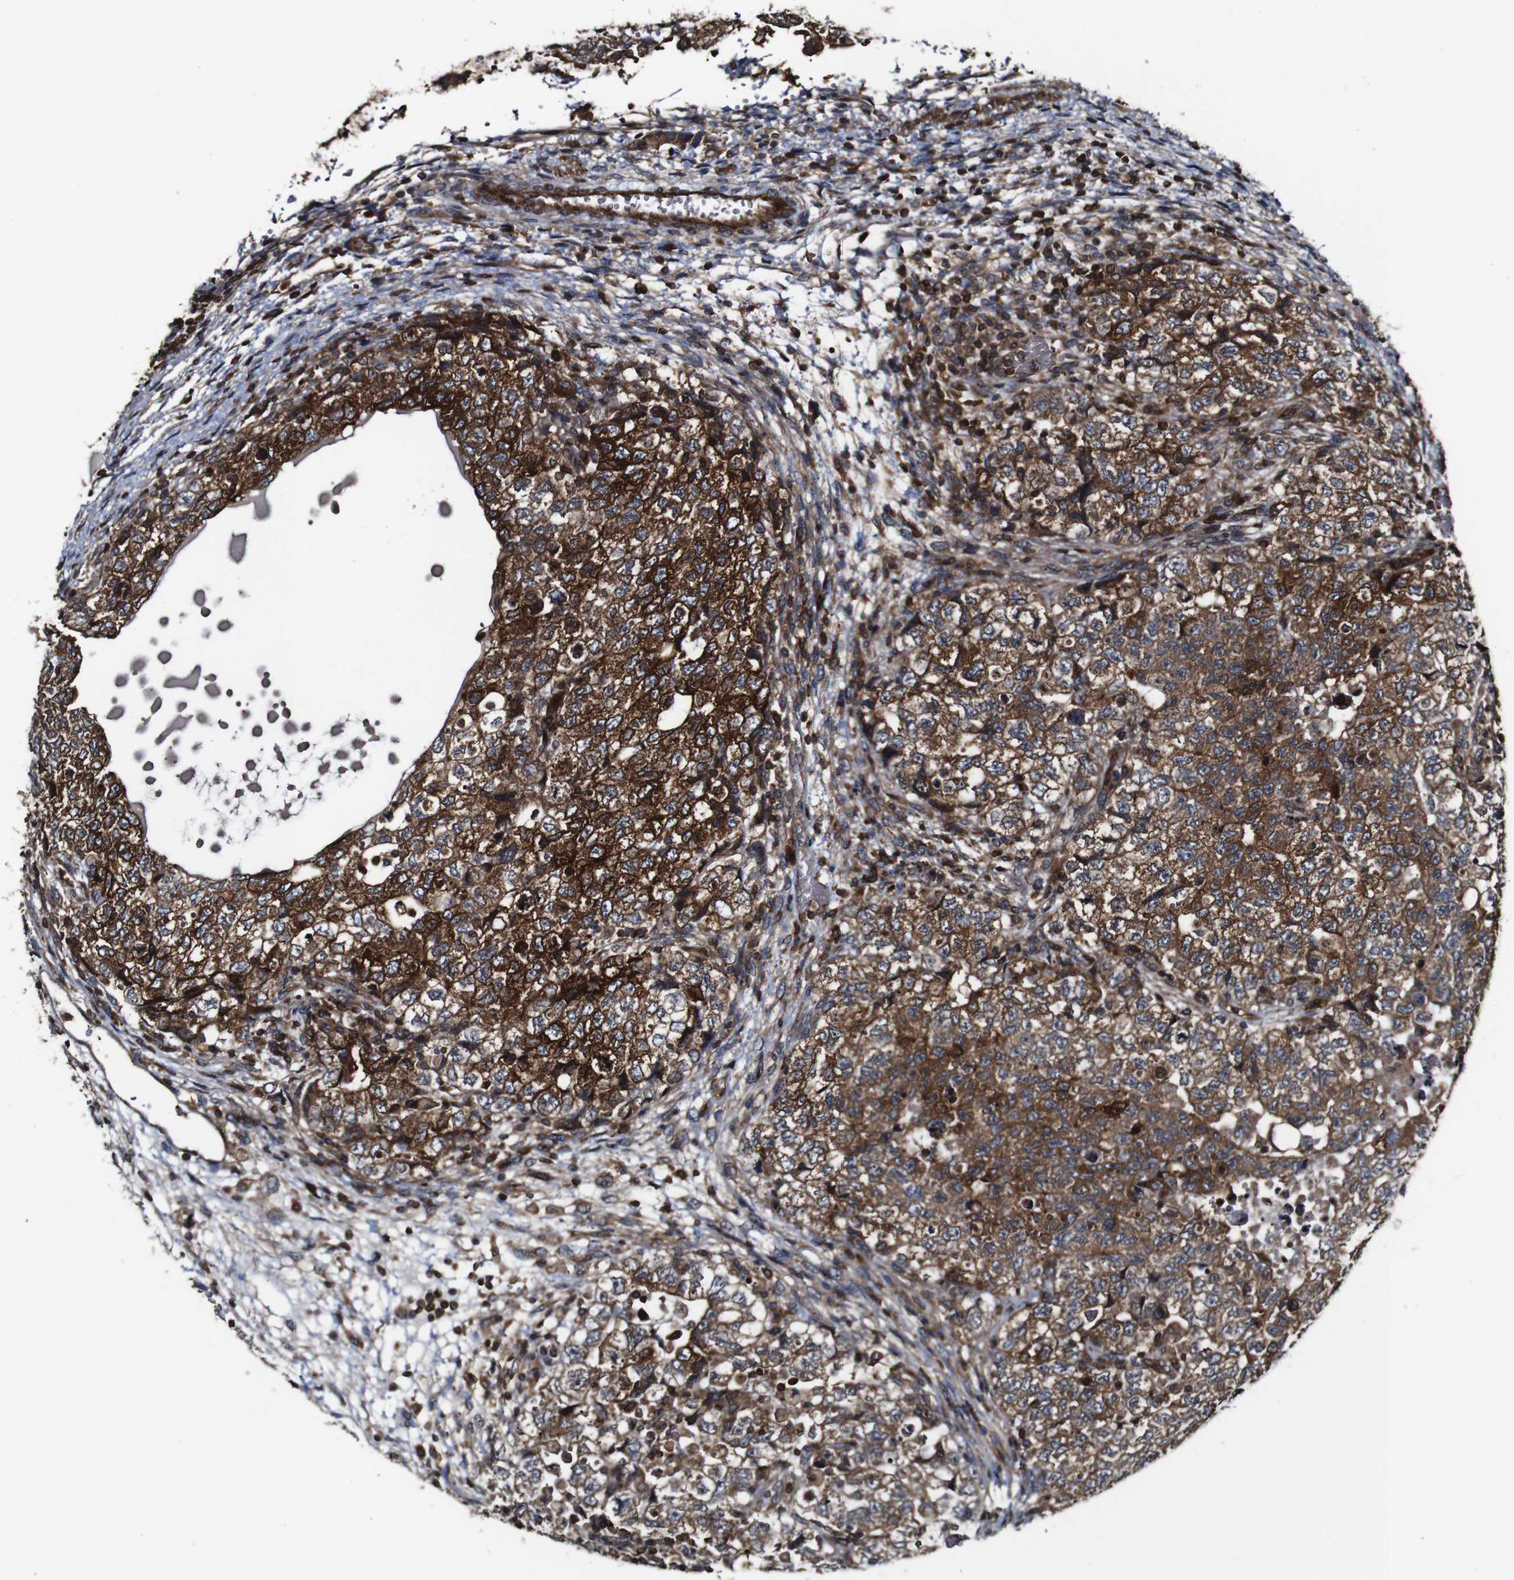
{"staining": {"intensity": "strong", "quantity": ">75%", "location": "cytoplasmic/membranous"}, "tissue": "testis cancer", "cell_type": "Tumor cells", "image_type": "cancer", "snomed": [{"axis": "morphology", "description": "Carcinoma, Embryonal, NOS"}, {"axis": "topography", "description": "Testis"}], "caption": "Immunohistochemical staining of human testis cancer exhibits high levels of strong cytoplasmic/membranous protein staining in about >75% of tumor cells.", "gene": "TNIK", "patient": {"sex": "male", "age": 36}}